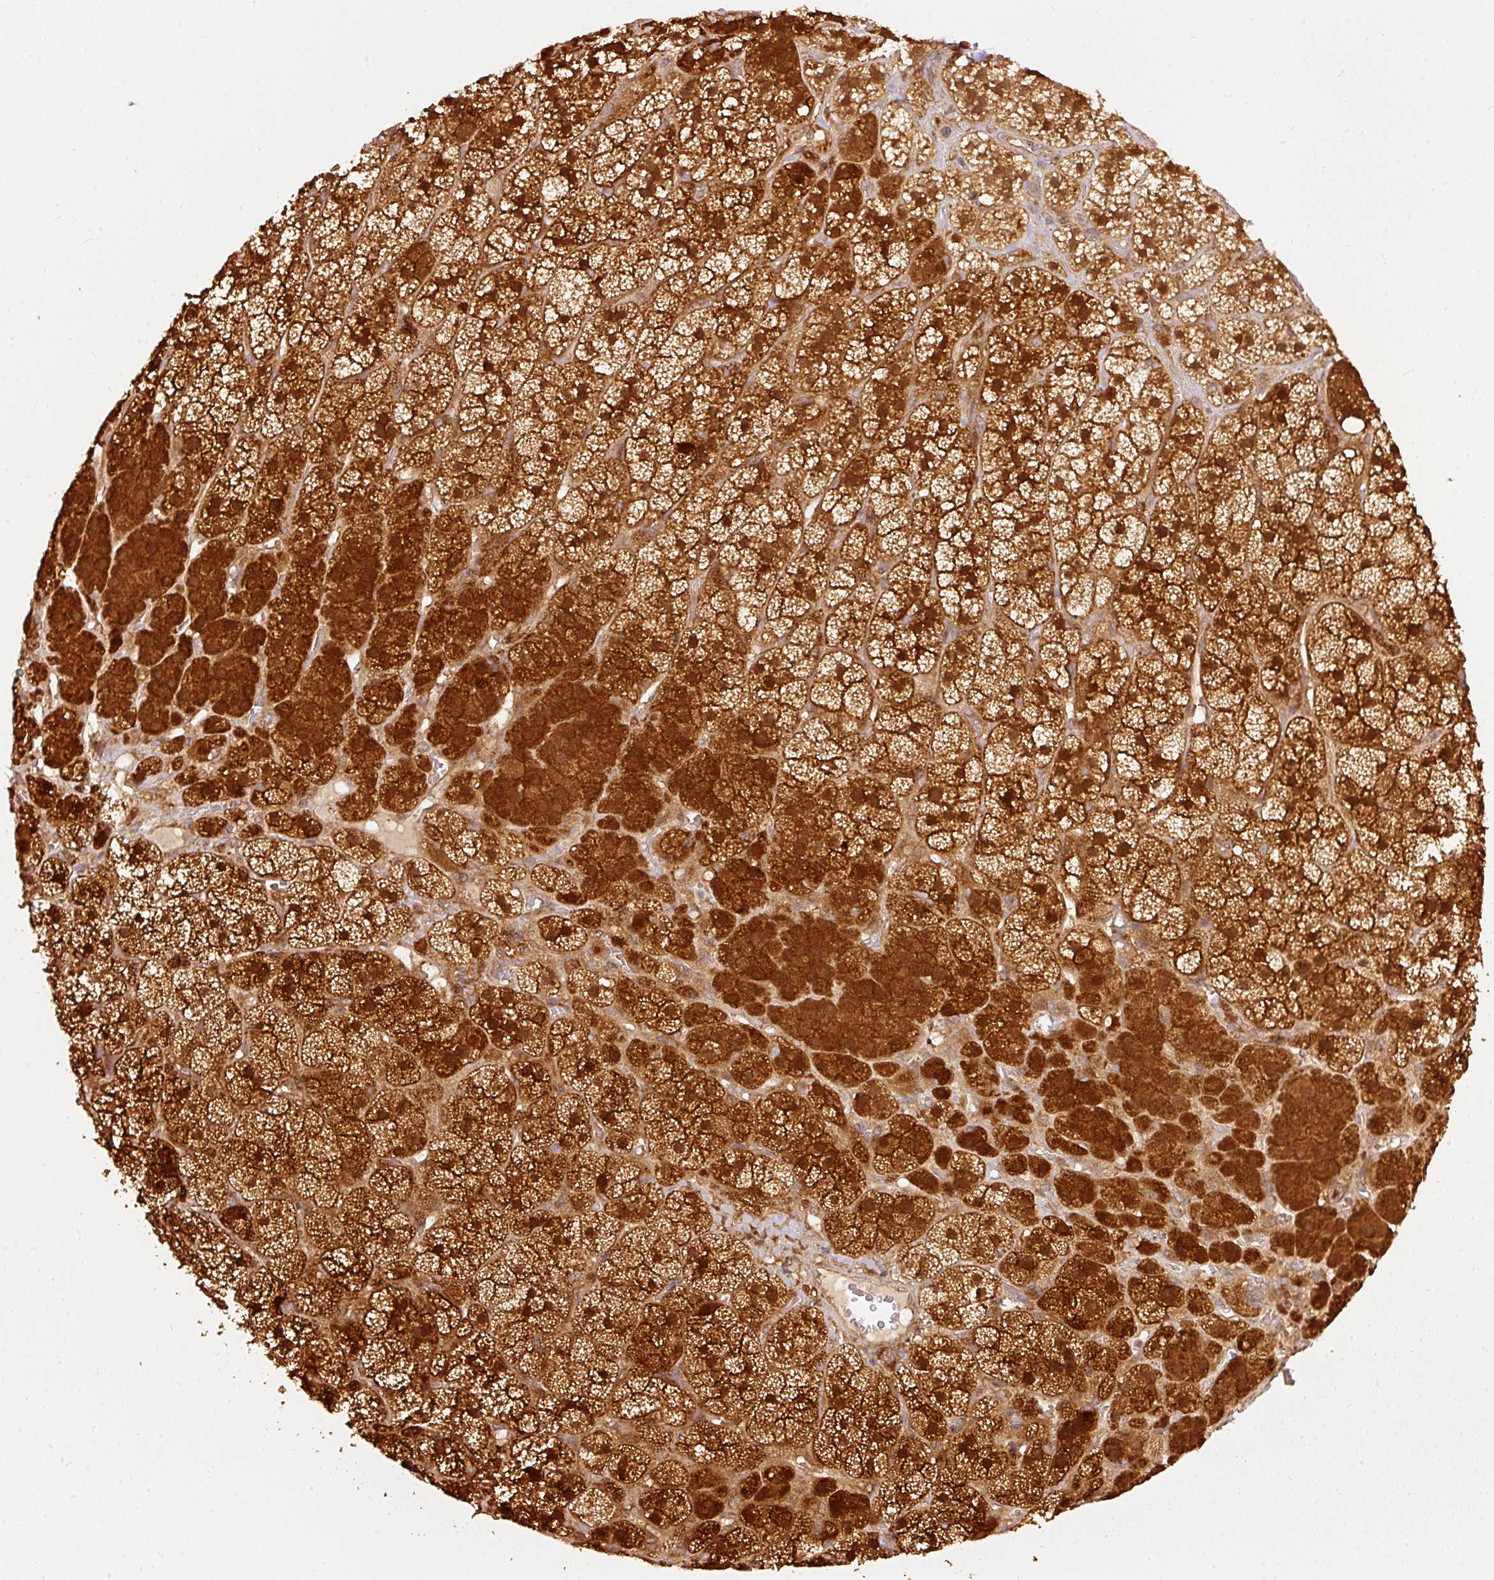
{"staining": {"intensity": "strong", "quantity": ">75%", "location": "cytoplasmic/membranous,nuclear"}, "tissue": "adrenal gland", "cell_type": "Glandular cells", "image_type": "normal", "snomed": [{"axis": "morphology", "description": "Normal tissue, NOS"}, {"axis": "topography", "description": "Adrenal gland"}], "caption": "The image reveals immunohistochemical staining of benign adrenal gland. There is strong cytoplasmic/membranous,nuclear expression is appreciated in about >75% of glandular cells.", "gene": "EIF3B", "patient": {"sex": "male", "age": 57}}